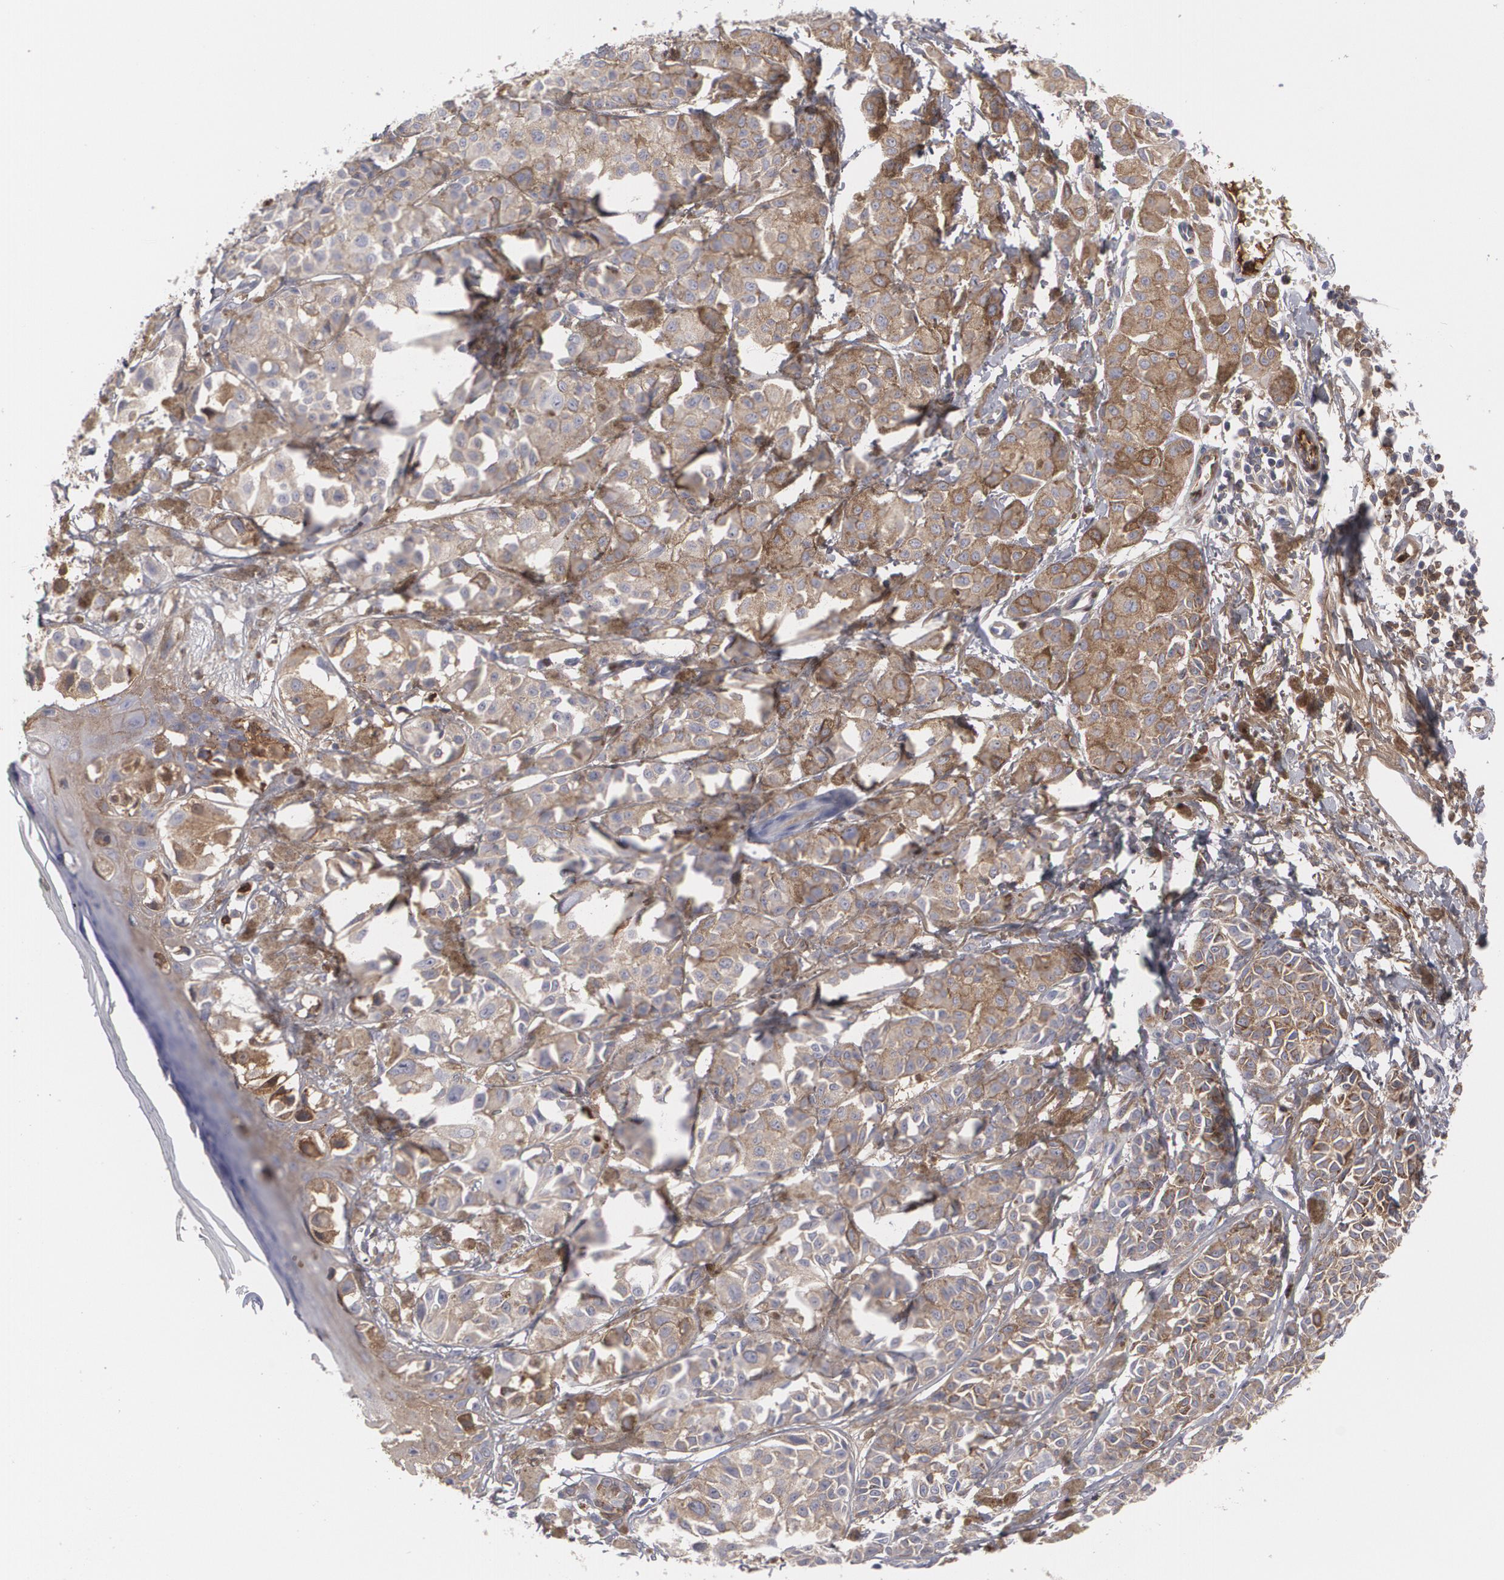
{"staining": {"intensity": "weak", "quantity": "25%-75%", "location": "cytoplasmic/membranous"}, "tissue": "melanoma", "cell_type": "Tumor cells", "image_type": "cancer", "snomed": [{"axis": "morphology", "description": "Malignant melanoma, NOS"}, {"axis": "topography", "description": "Skin"}], "caption": "A high-resolution photomicrograph shows immunohistochemistry staining of malignant melanoma, which shows weak cytoplasmic/membranous positivity in approximately 25%-75% of tumor cells.", "gene": "LRG1", "patient": {"sex": "male", "age": 76}}